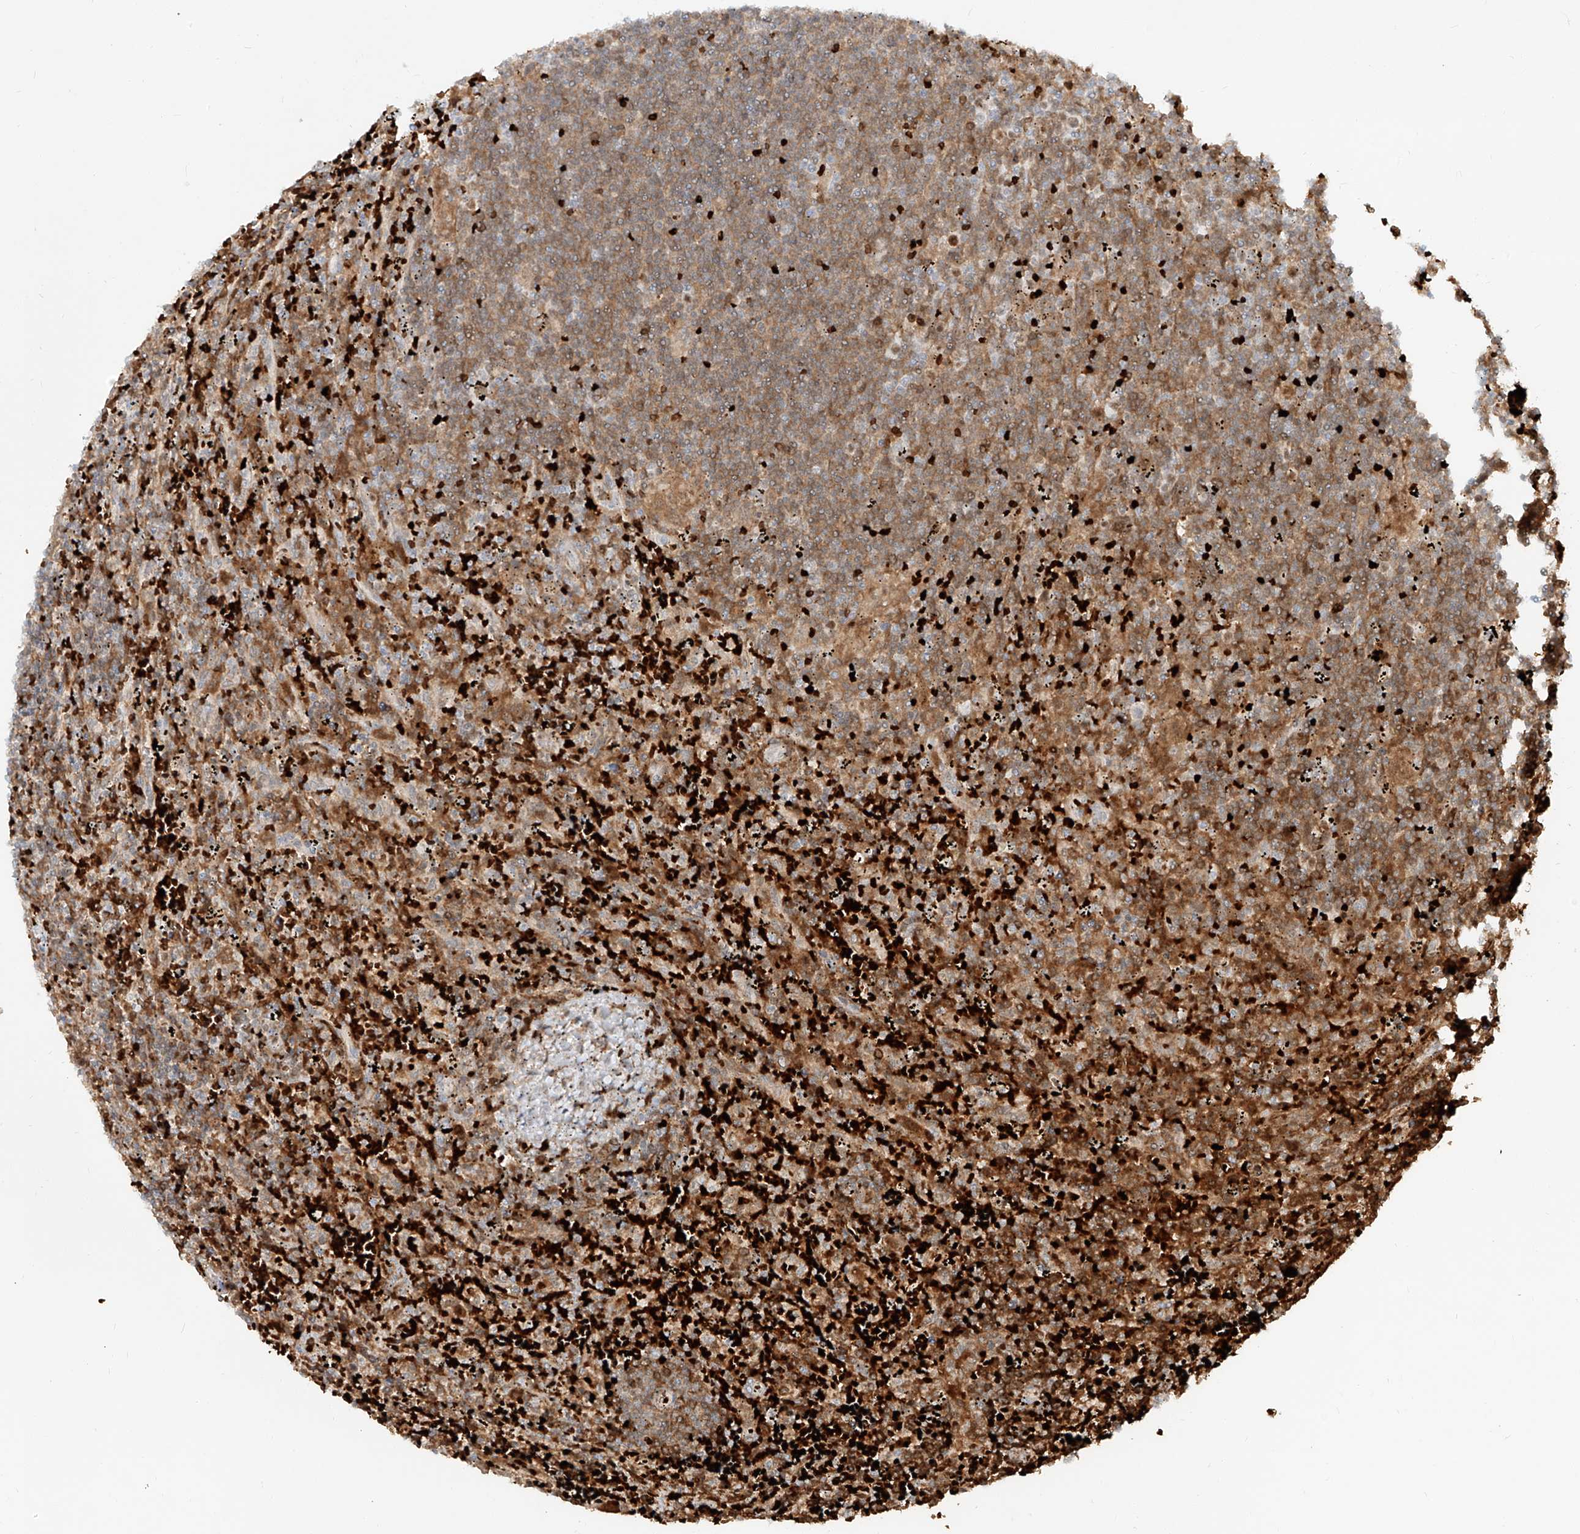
{"staining": {"intensity": "weak", "quantity": ">75%", "location": "cytoplasmic/membranous"}, "tissue": "lymphoma", "cell_type": "Tumor cells", "image_type": "cancer", "snomed": [{"axis": "morphology", "description": "Malignant lymphoma, non-Hodgkin's type, Low grade"}, {"axis": "topography", "description": "Spleen"}], "caption": "Low-grade malignant lymphoma, non-Hodgkin's type stained with a protein marker displays weak staining in tumor cells.", "gene": "FGD2", "patient": {"sex": "male", "age": 76}}